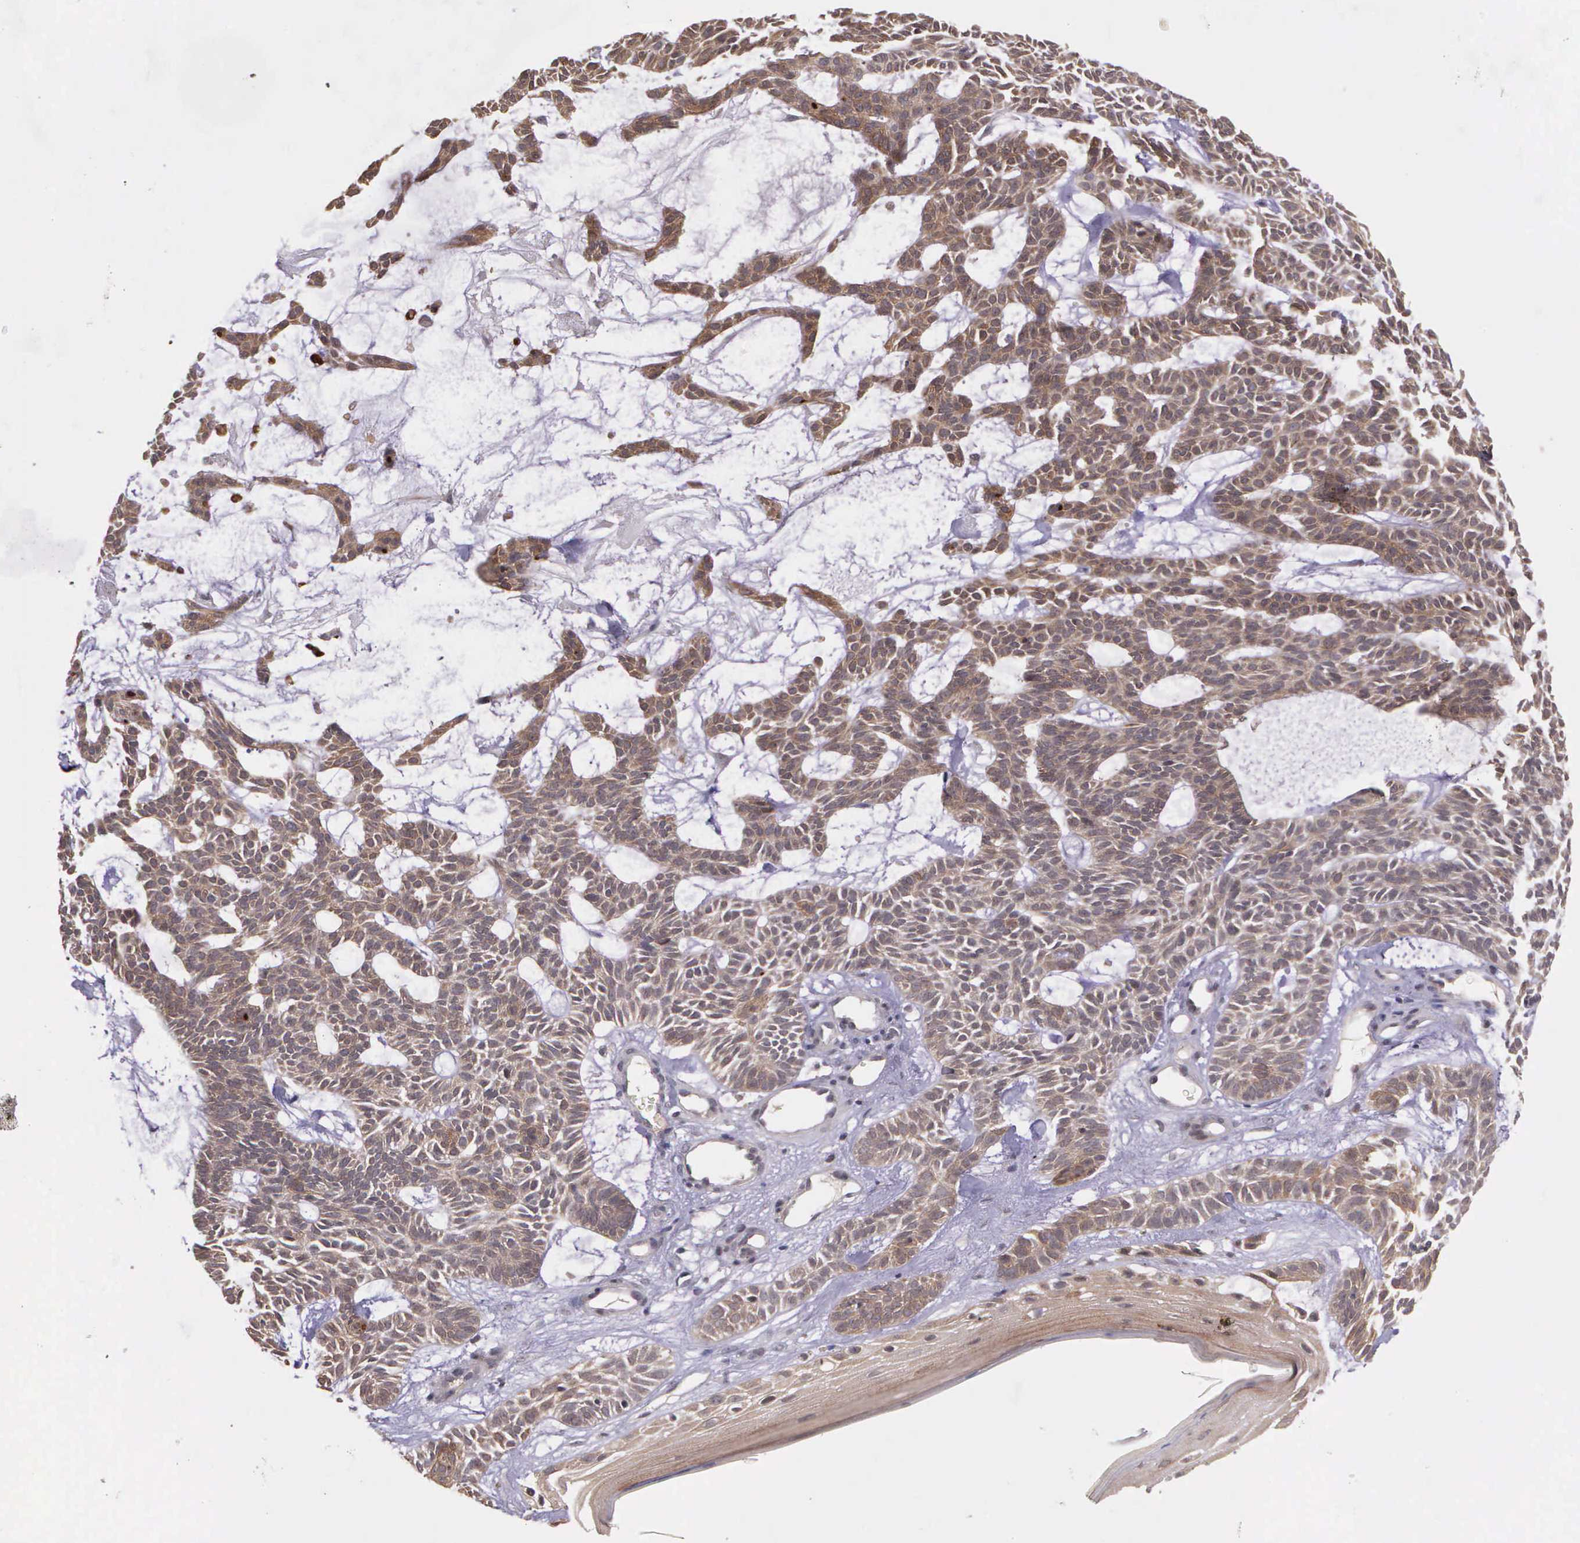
{"staining": {"intensity": "moderate", "quantity": ">75%", "location": "cytoplasmic/membranous"}, "tissue": "skin cancer", "cell_type": "Tumor cells", "image_type": "cancer", "snomed": [{"axis": "morphology", "description": "Basal cell carcinoma"}, {"axis": "topography", "description": "Skin"}], "caption": "A high-resolution image shows immunohistochemistry staining of skin cancer, which displays moderate cytoplasmic/membranous staining in about >75% of tumor cells.", "gene": "PRICKLE3", "patient": {"sex": "male", "age": 75}}